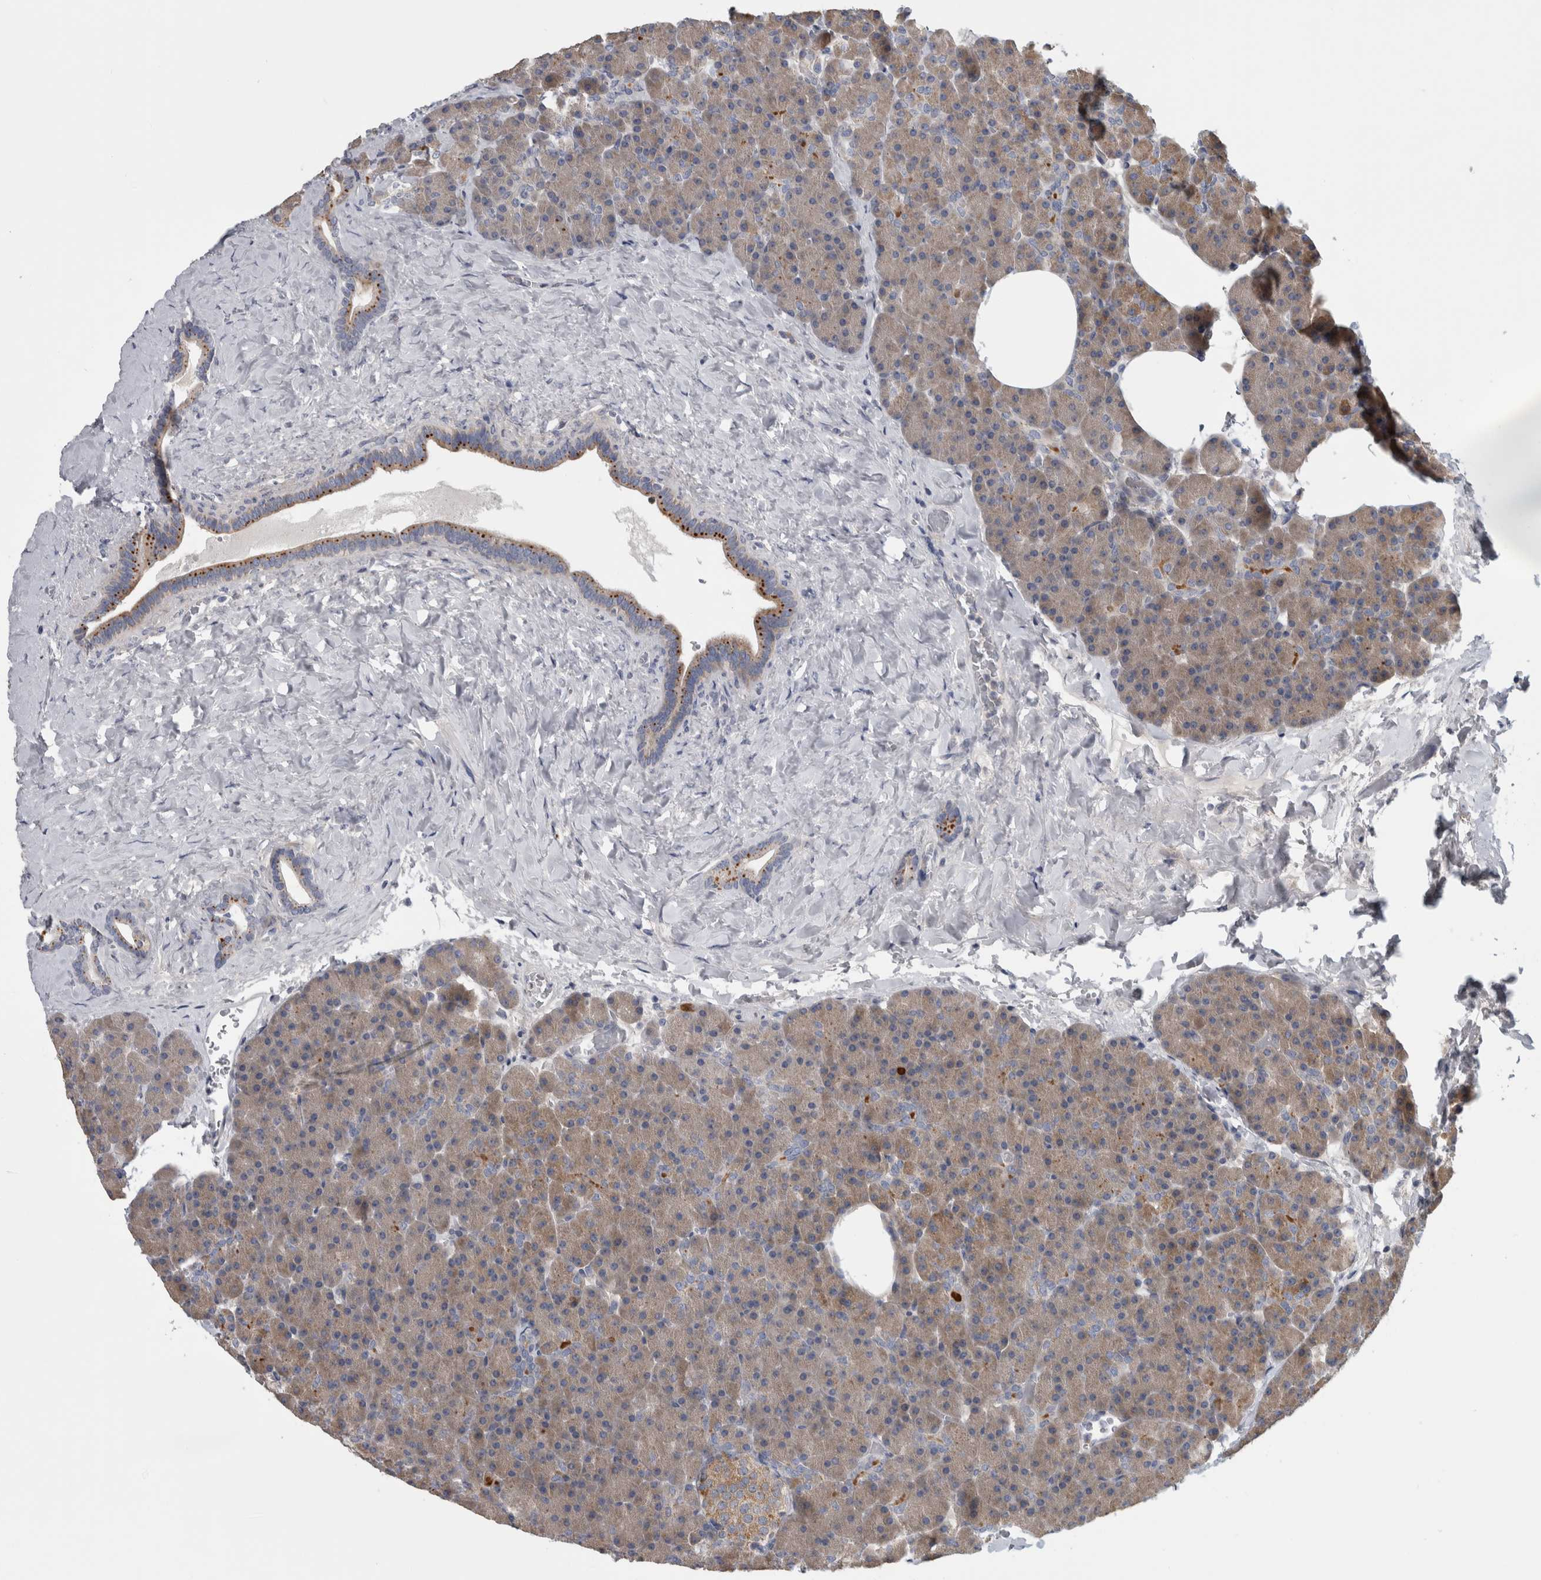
{"staining": {"intensity": "moderate", "quantity": ">75%", "location": "cytoplasmic/membranous"}, "tissue": "pancreas", "cell_type": "Exocrine glandular cells", "image_type": "normal", "snomed": [{"axis": "morphology", "description": "Normal tissue, NOS"}, {"axis": "morphology", "description": "Carcinoid, malignant, NOS"}, {"axis": "topography", "description": "Pancreas"}], "caption": "Immunohistochemistry (IHC) image of normal pancreas stained for a protein (brown), which displays medium levels of moderate cytoplasmic/membranous expression in about >75% of exocrine glandular cells.", "gene": "ATXN2", "patient": {"sex": "female", "age": 35}}